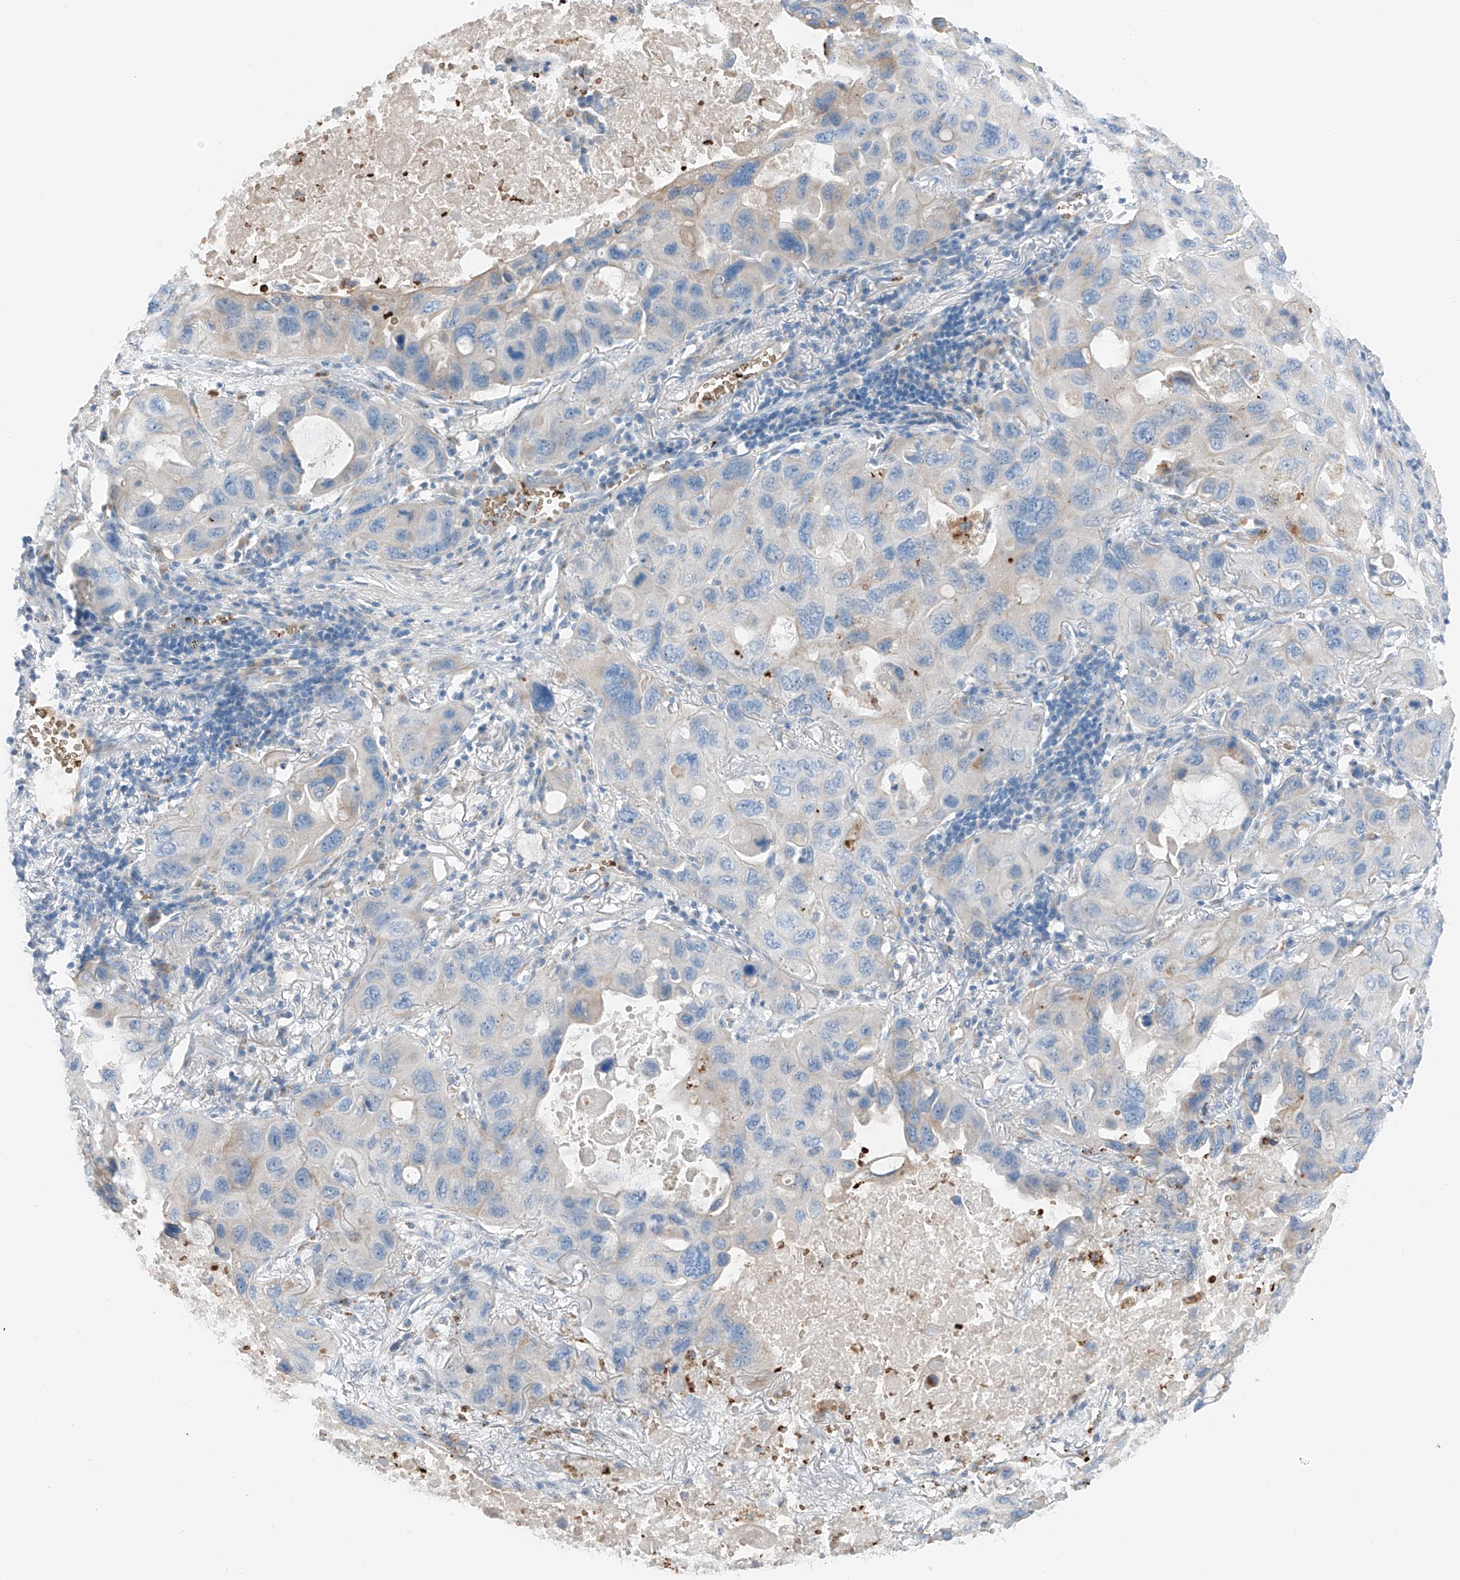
{"staining": {"intensity": "weak", "quantity": "<25%", "location": "cytoplasmic/membranous"}, "tissue": "lung cancer", "cell_type": "Tumor cells", "image_type": "cancer", "snomed": [{"axis": "morphology", "description": "Squamous cell carcinoma, NOS"}, {"axis": "topography", "description": "Lung"}], "caption": "This image is of lung squamous cell carcinoma stained with IHC to label a protein in brown with the nuclei are counter-stained blue. There is no expression in tumor cells.", "gene": "PRSS23", "patient": {"sex": "female", "age": 73}}